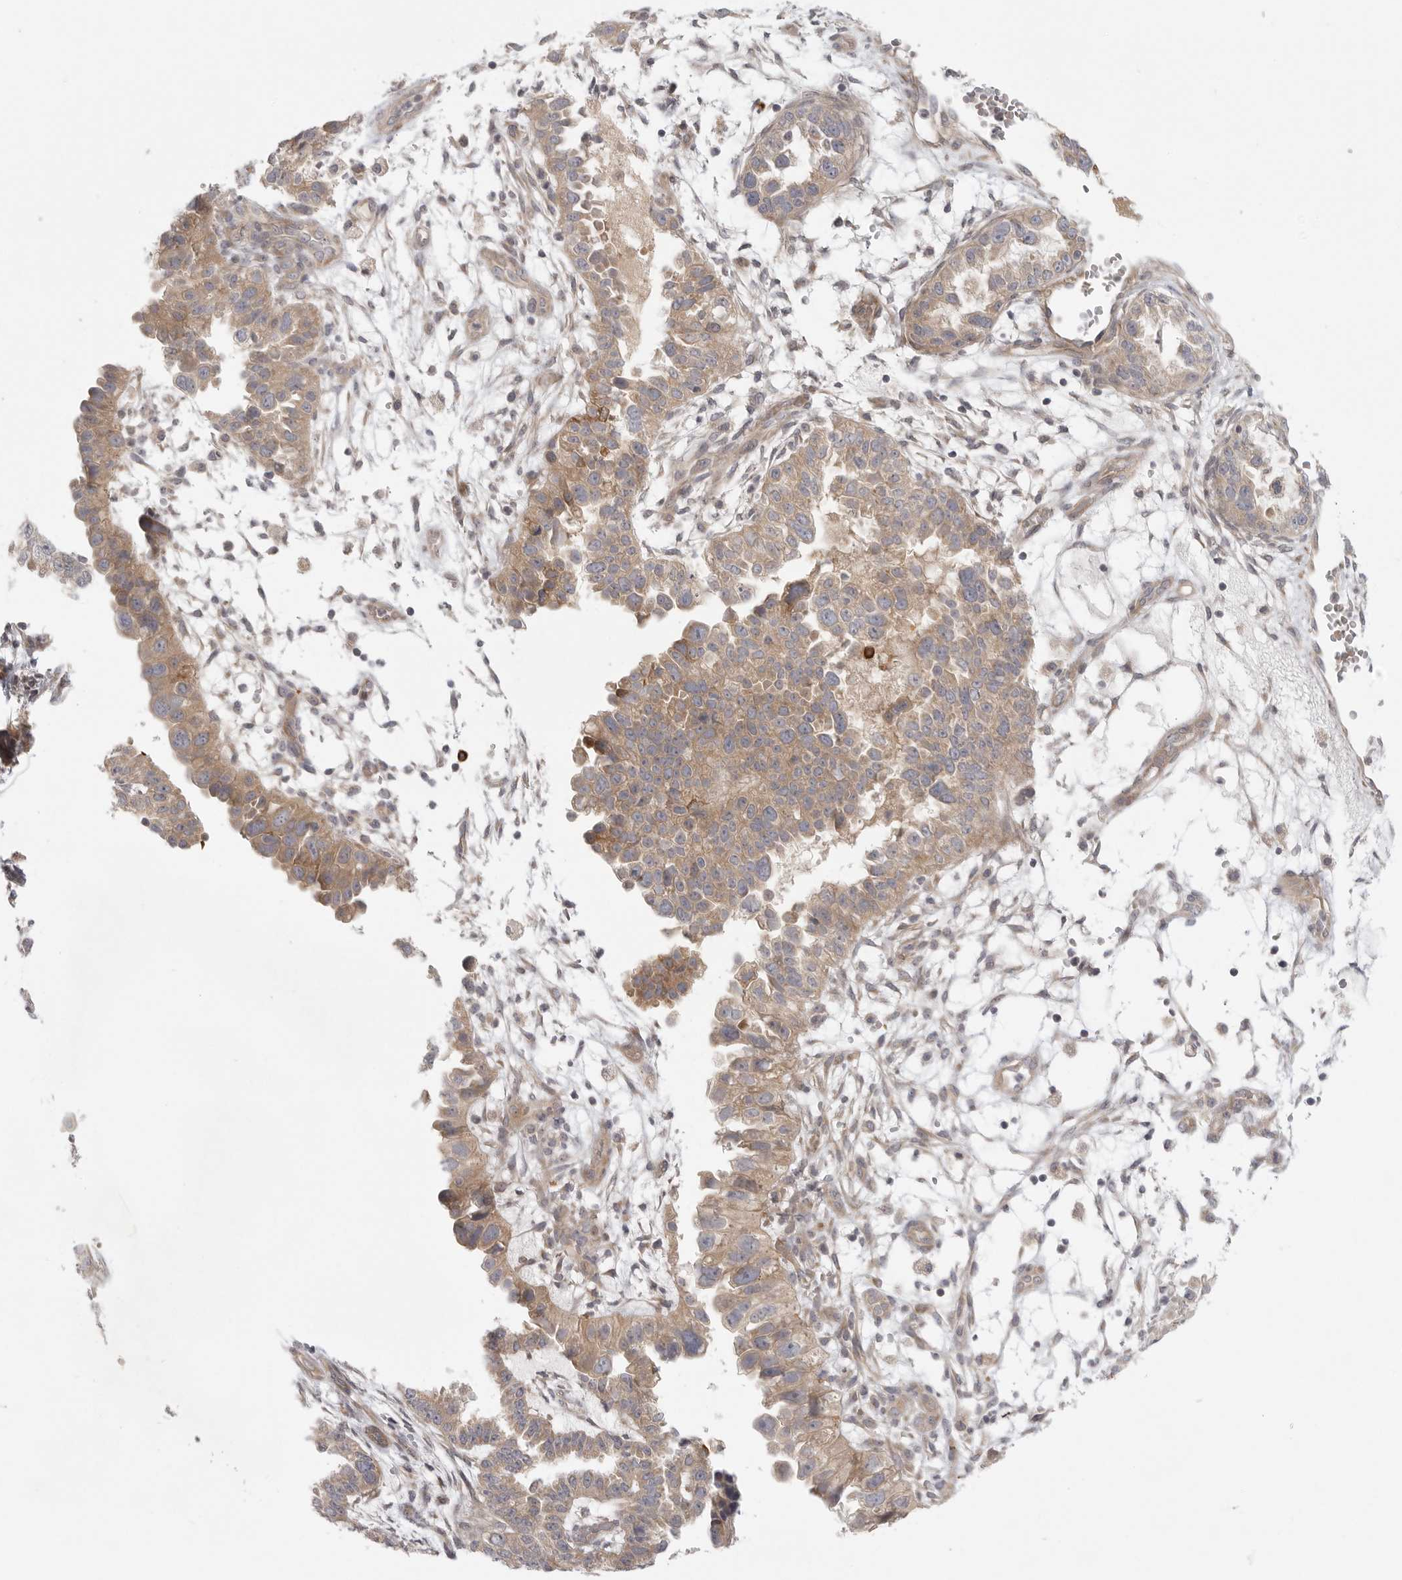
{"staining": {"intensity": "moderate", "quantity": "25%-75%", "location": "cytoplasmic/membranous"}, "tissue": "endometrial cancer", "cell_type": "Tumor cells", "image_type": "cancer", "snomed": [{"axis": "morphology", "description": "Adenocarcinoma, NOS"}, {"axis": "topography", "description": "Endometrium"}], "caption": "Immunohistochemistry (IHC) (DAB) staining of human adenocarcinoma (endometrial) demonstrates moderate cytoplasmic/membranous protein expression in approximately 25%-75% of tumor cells.", "gene": "CCPG1", "patient": {"sex": "female", "age": 85}}